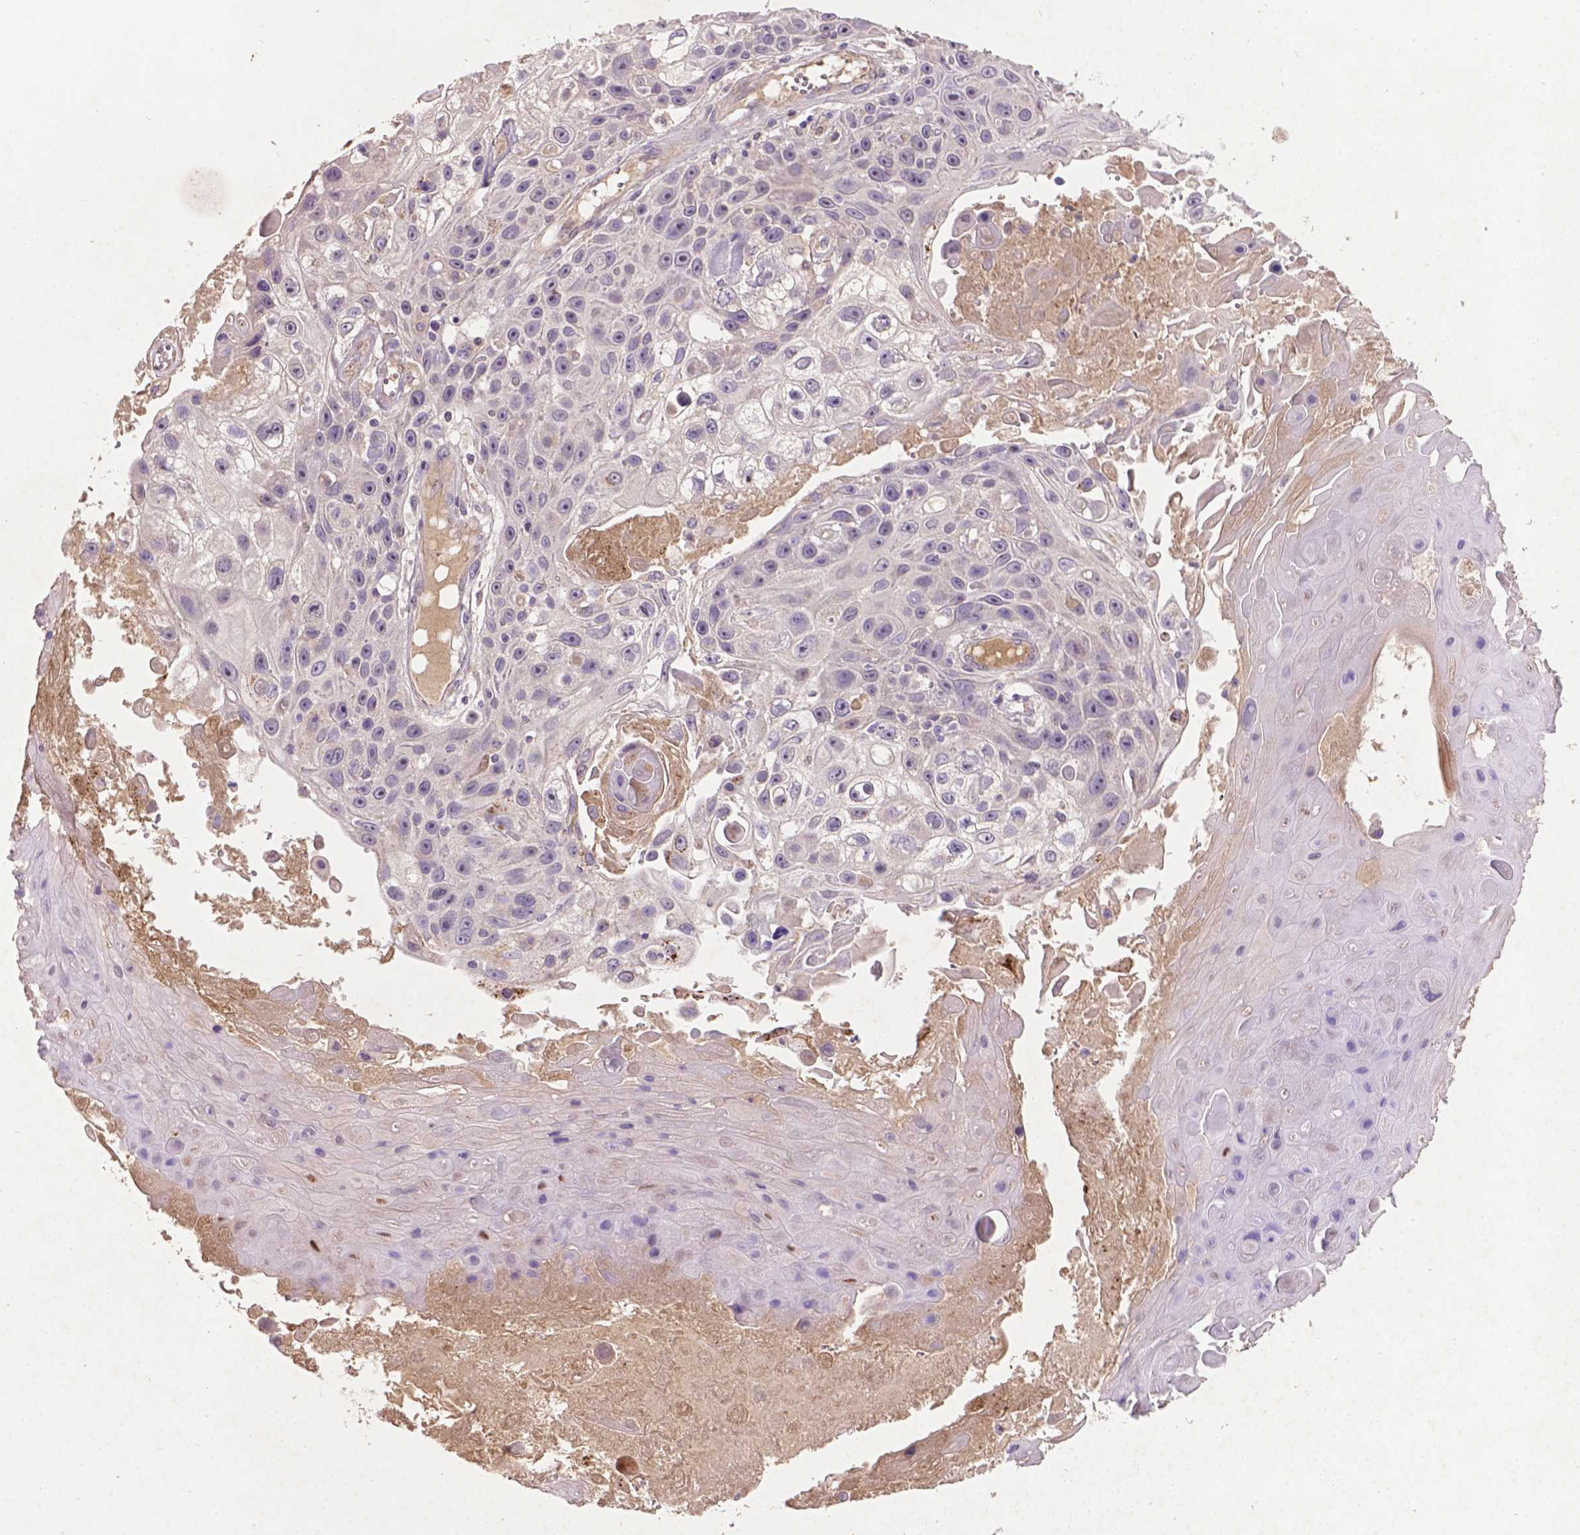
{"staining": {"intensity": "negative", "quantity": "none", "location": "none"}, "tissue": "skin cancer", "cell_type": "Tumor cells", "image_type": "cancer", "snomed": [{"axis": "morphology", "description": "Squamous cell carcinoma, NOS"}, {"axis": "topography", "description": "Skin"}], "caption": "Immunohistochemical staining of human skin cancer (squamous cell carcinoma) displays no significant expression in tumor cells. (Immunohistochemistry (ihc), brightfield microscopy, high magnification).", "gene": "SOX17", "patient": {"sex": "male", "age": 82}}